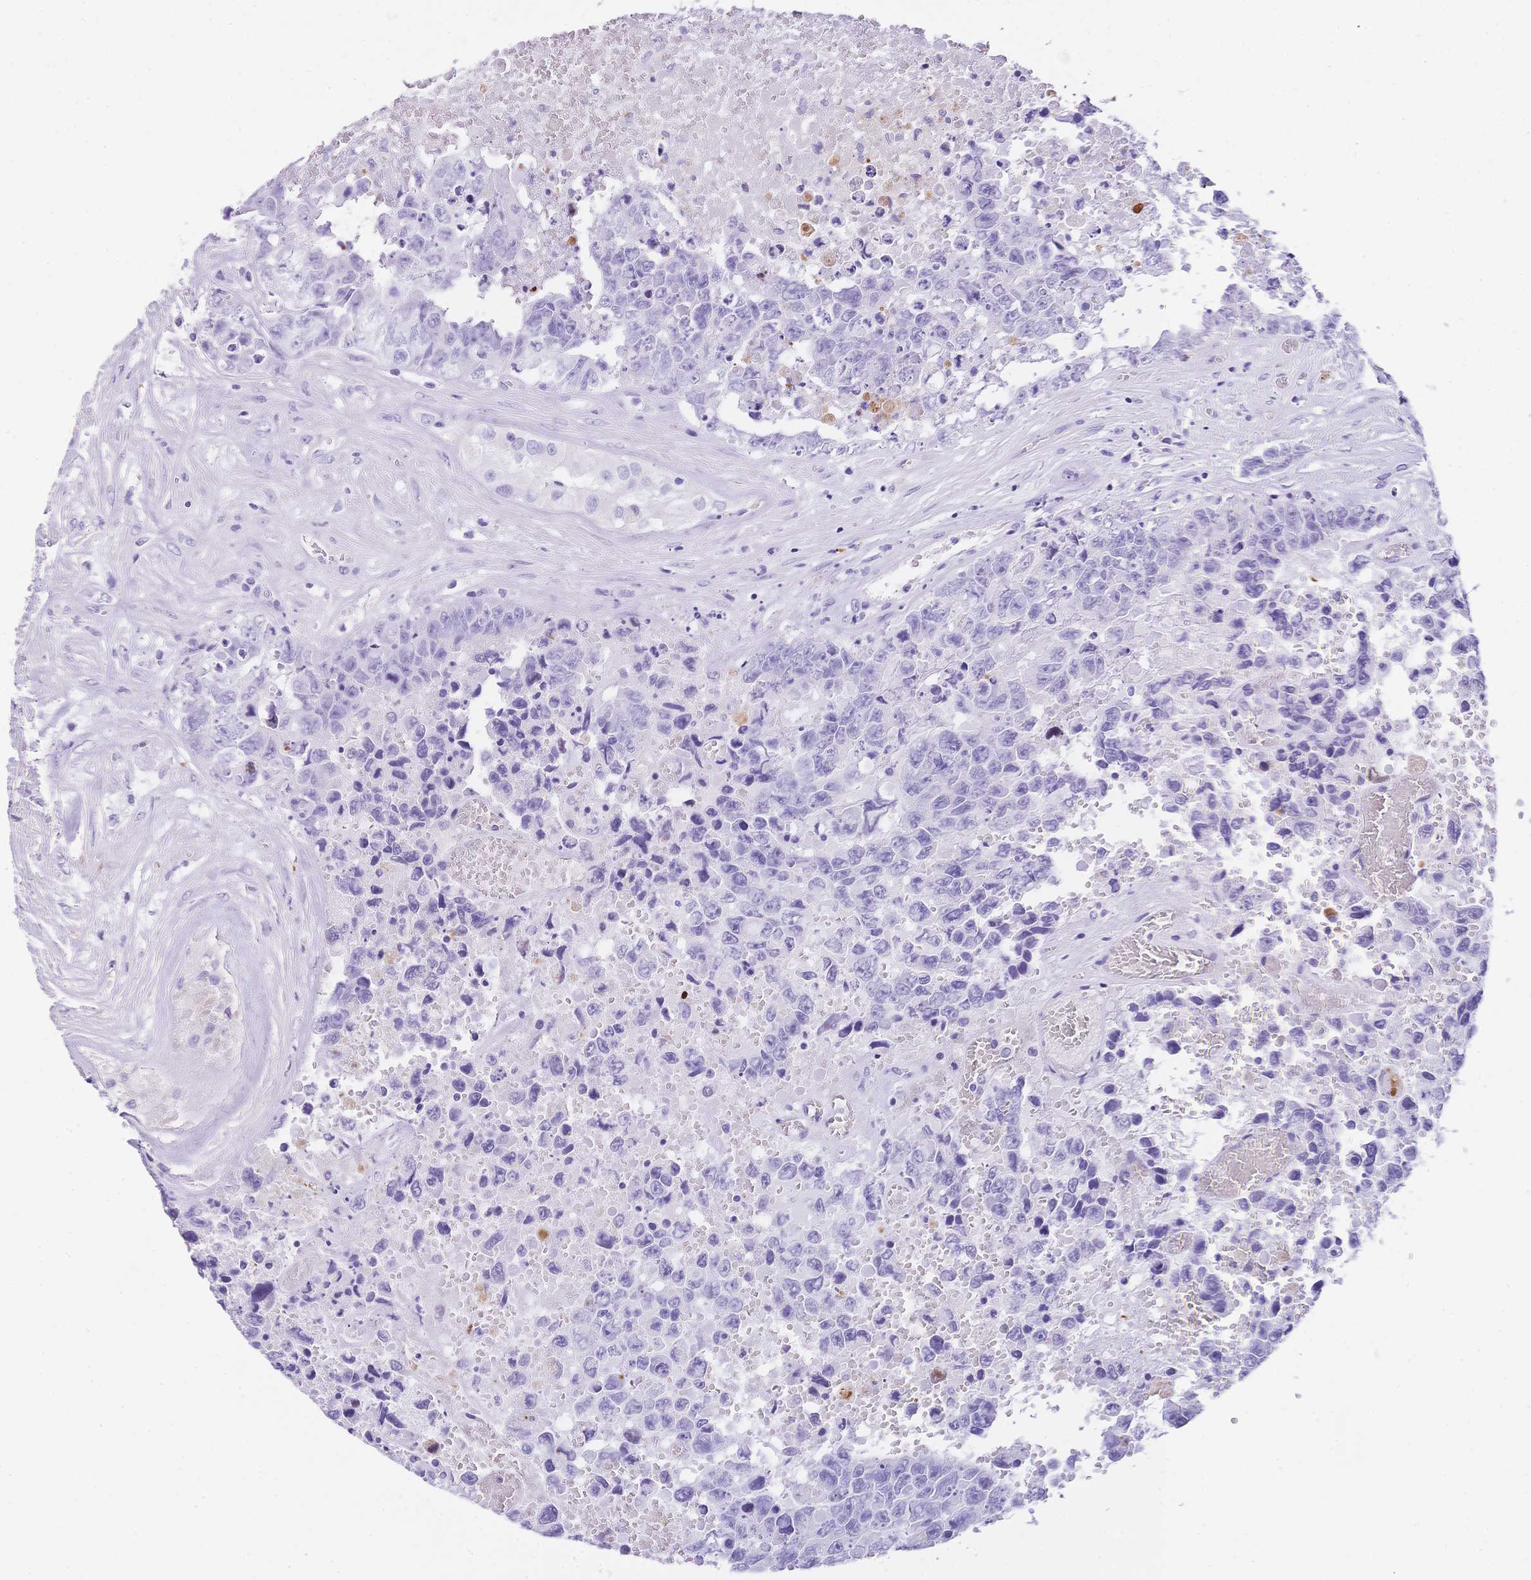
{"staining": {"intensity": "negative", "quantity": "none", "location": "none"}, "tissue": "testis cancer", "cell_type": "Tumor cells", "image_type": "cancer", "snomed": [{"axis": "morphology", "description": "Normal tissue, NOS"}, {"axis": "morphology", "description": "Carcinoma, Embryonal, NOS"}, {"axis": "topography", "description": "Testis"}, {"axis": "topography", "description": "Epididymis"}], "caption": "The immunohistochemistry micrograph has no significant staining in tumor cells of testis embryonal carcinoma tissue. The staining is performed using DAB (3,3'-diaminobenzidine) brown chromogen with nuclei counter-stained in using hematoxylin.", "gene": "MUC21", "patient": {"sex": "male", "age": 25}}